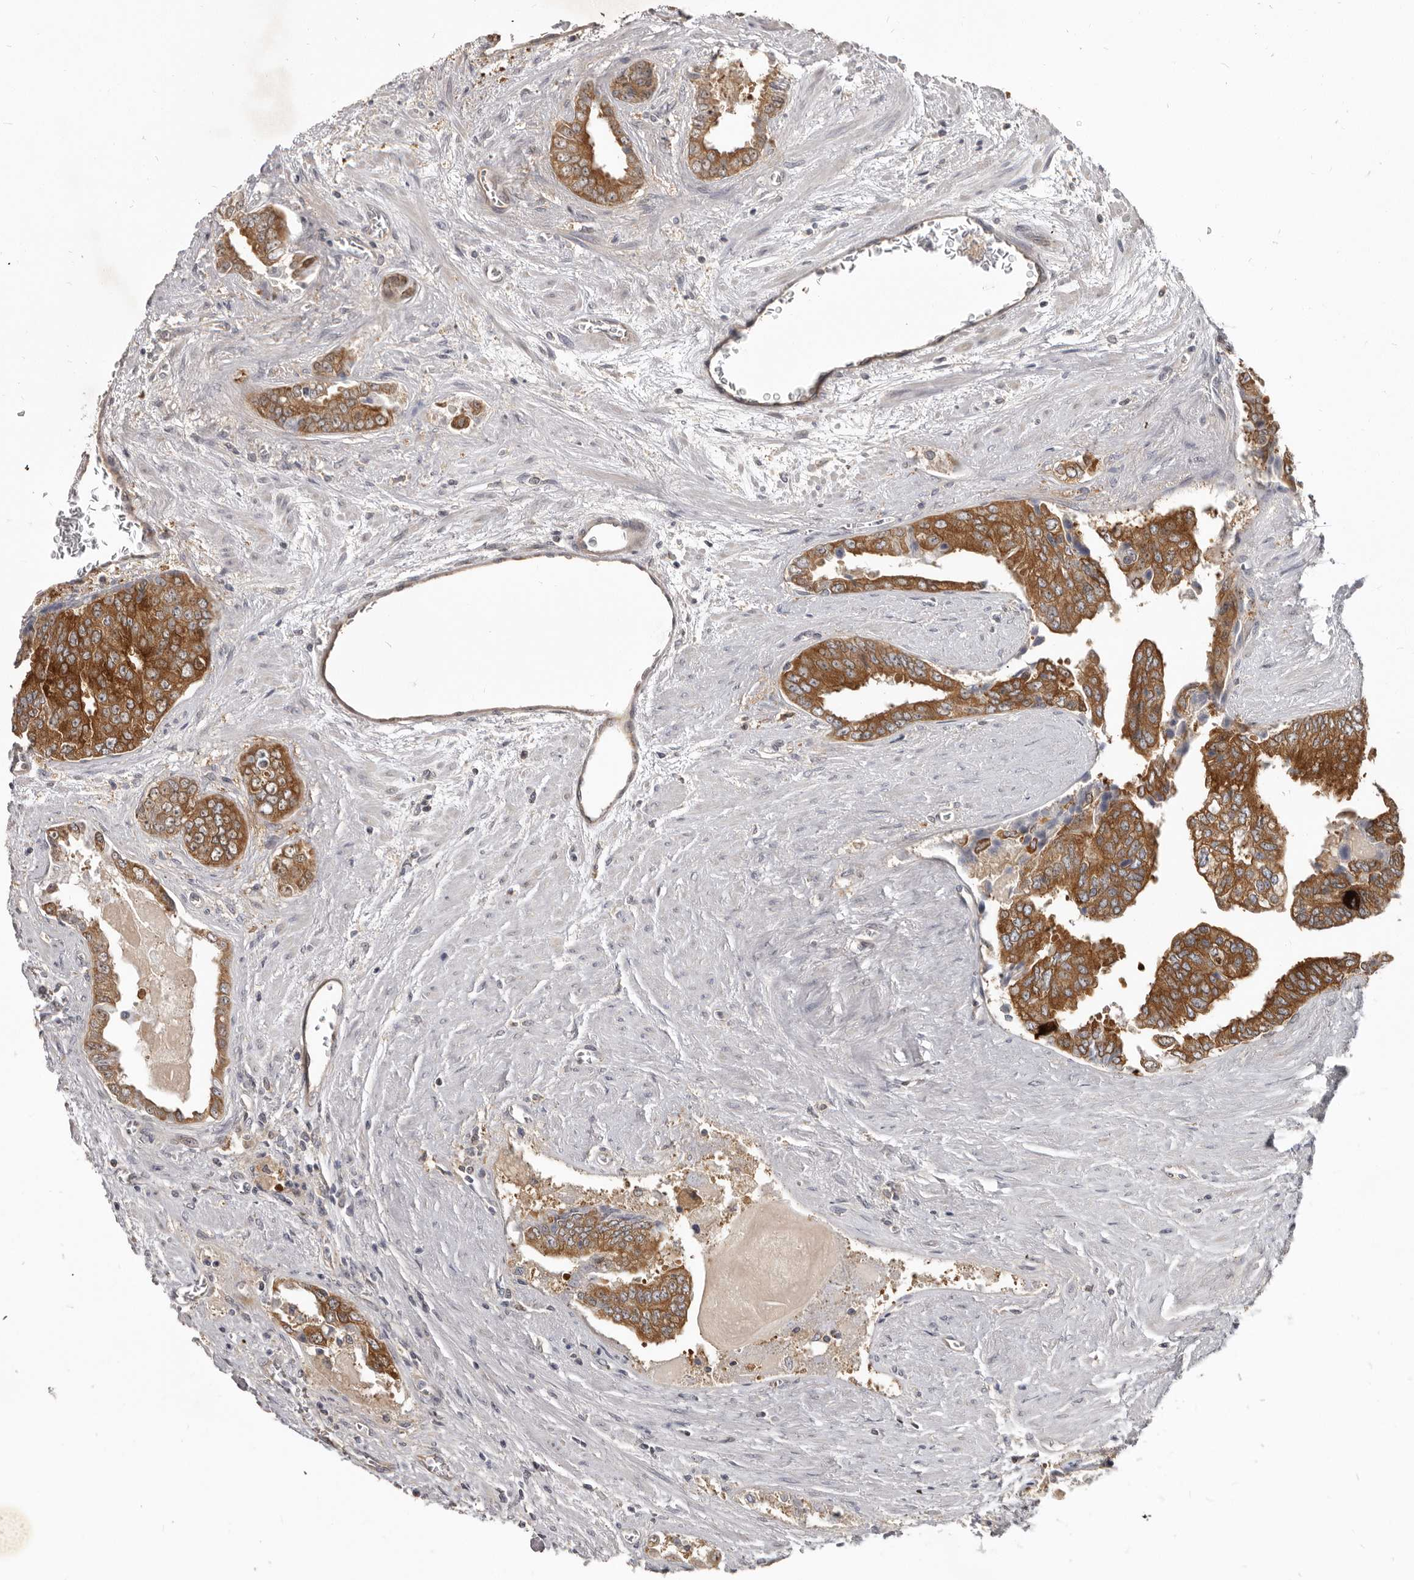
{"staining": {"intensity": "moderate", "quantity": ">75%", "location": "cytoplasmic/membranous"}, "tissue": "prostate cancer", "cell_type": "Tumor cells", "image_type": "cancer", "snomed": [{"axis": "morphology", "description": "Adenocarcinoma, High grade"}, {"axis": "topography", "description": "Prostate"}], "caption": "Tumor cells demonstrate medium levels of moderate cytoplasmic/membranous expression in approximately >75% of cells in human adenocarcinoma (high-grade) (prostate).", "gene": "BAD", "patient": {"sex": "male", "age": 58}}